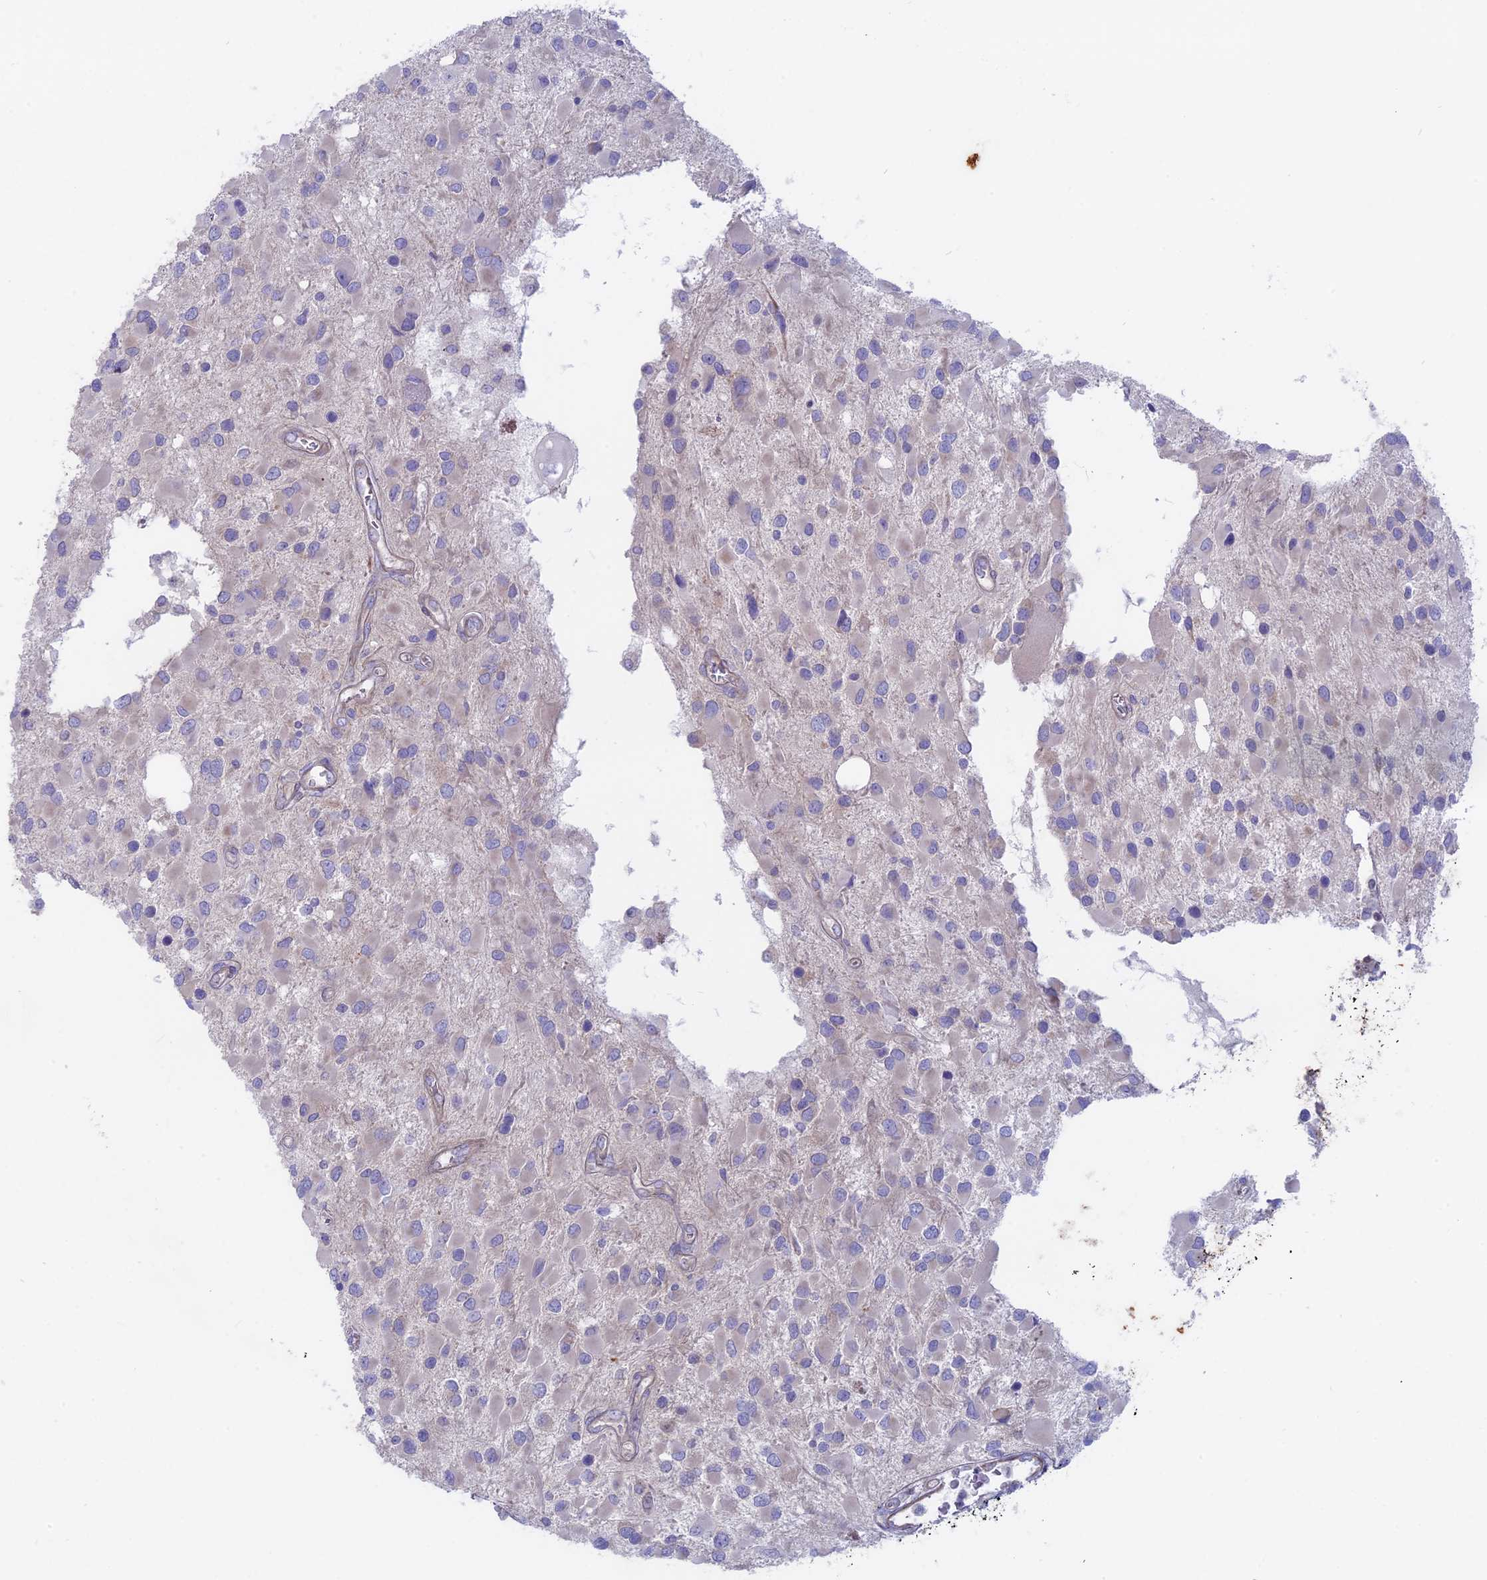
{"staining": {"intensity": "negative", "quantity": "none", "location": "none"}, "tissue": "glioma", "cell_type": "Tumor cells", "image_type": "cancer", "snomed": [{"axis": "morphology", "description": "Glioma, malignant, High grade"}, {"axis": "topography", "description": "Brain"}], "caption": "IHC image of human glioma stained for a protein (brown), which demonstrates no expression in tumor cells. (DAB (3,3'-diaminobenzidine) IHC with hematoxylin counter stain).", "gene": "MYO5B", "patient": {"sex": "male", "age": 53}}